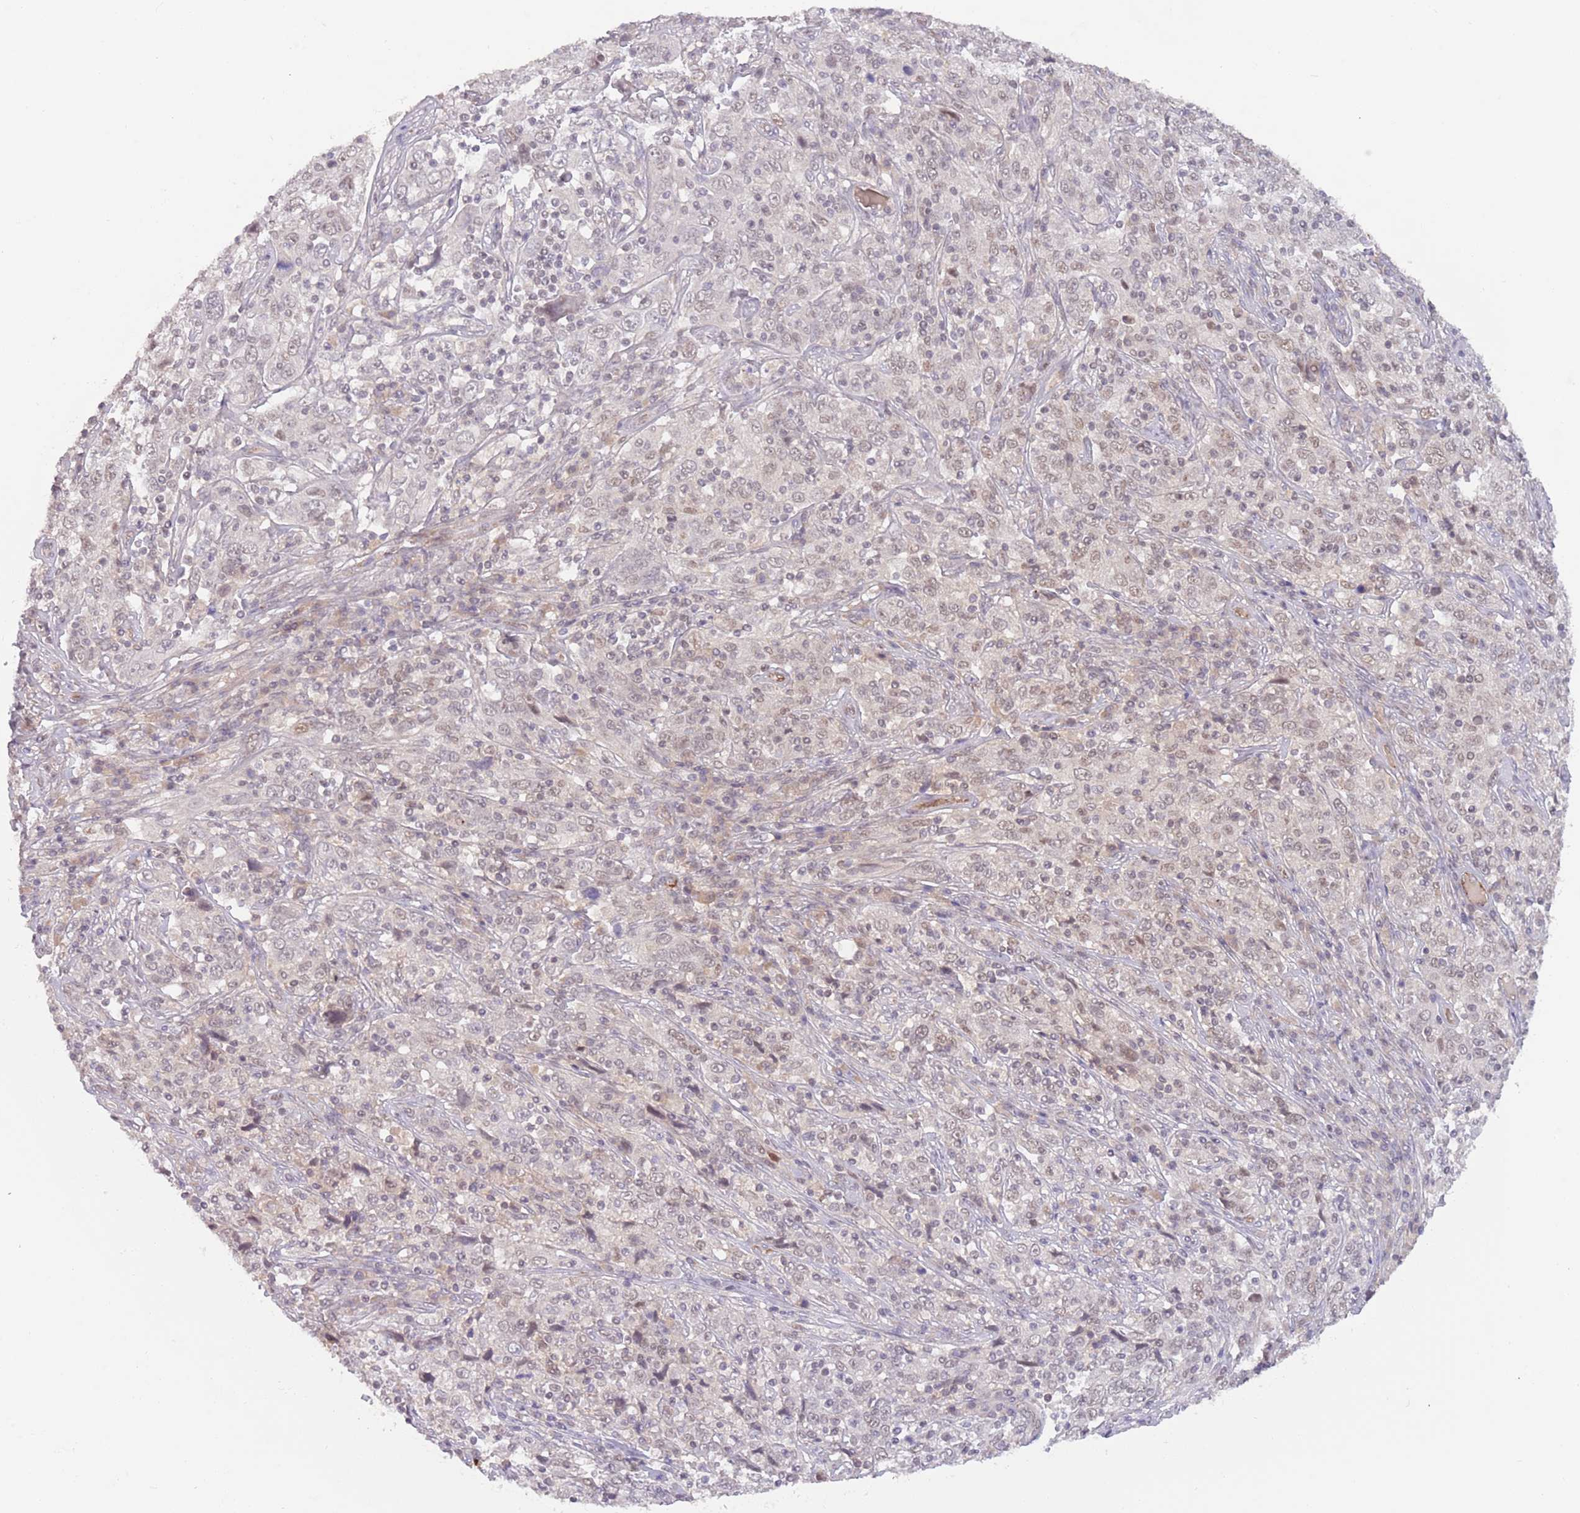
{"staining": {"intensity": "weak", "quantity": "<25%", "location": "nuclear"}, "tissue": "cervical cancer", "cell_type": "Tumor cells", "image_type": "cancer", "snomed": [{"axis": "morphology", "description": "Squamous cell carcinoma, NOS"}, {"axis": "topography", "description": "Cervix"}], "caption": "A high-resolution micrograph shows immunohistochemistry (IHC) staining of cervical cancer, which reveals no significant staining in tumor cells.", "gene": "RFXANK", "patient": {"sex": "female", "age": 46}}